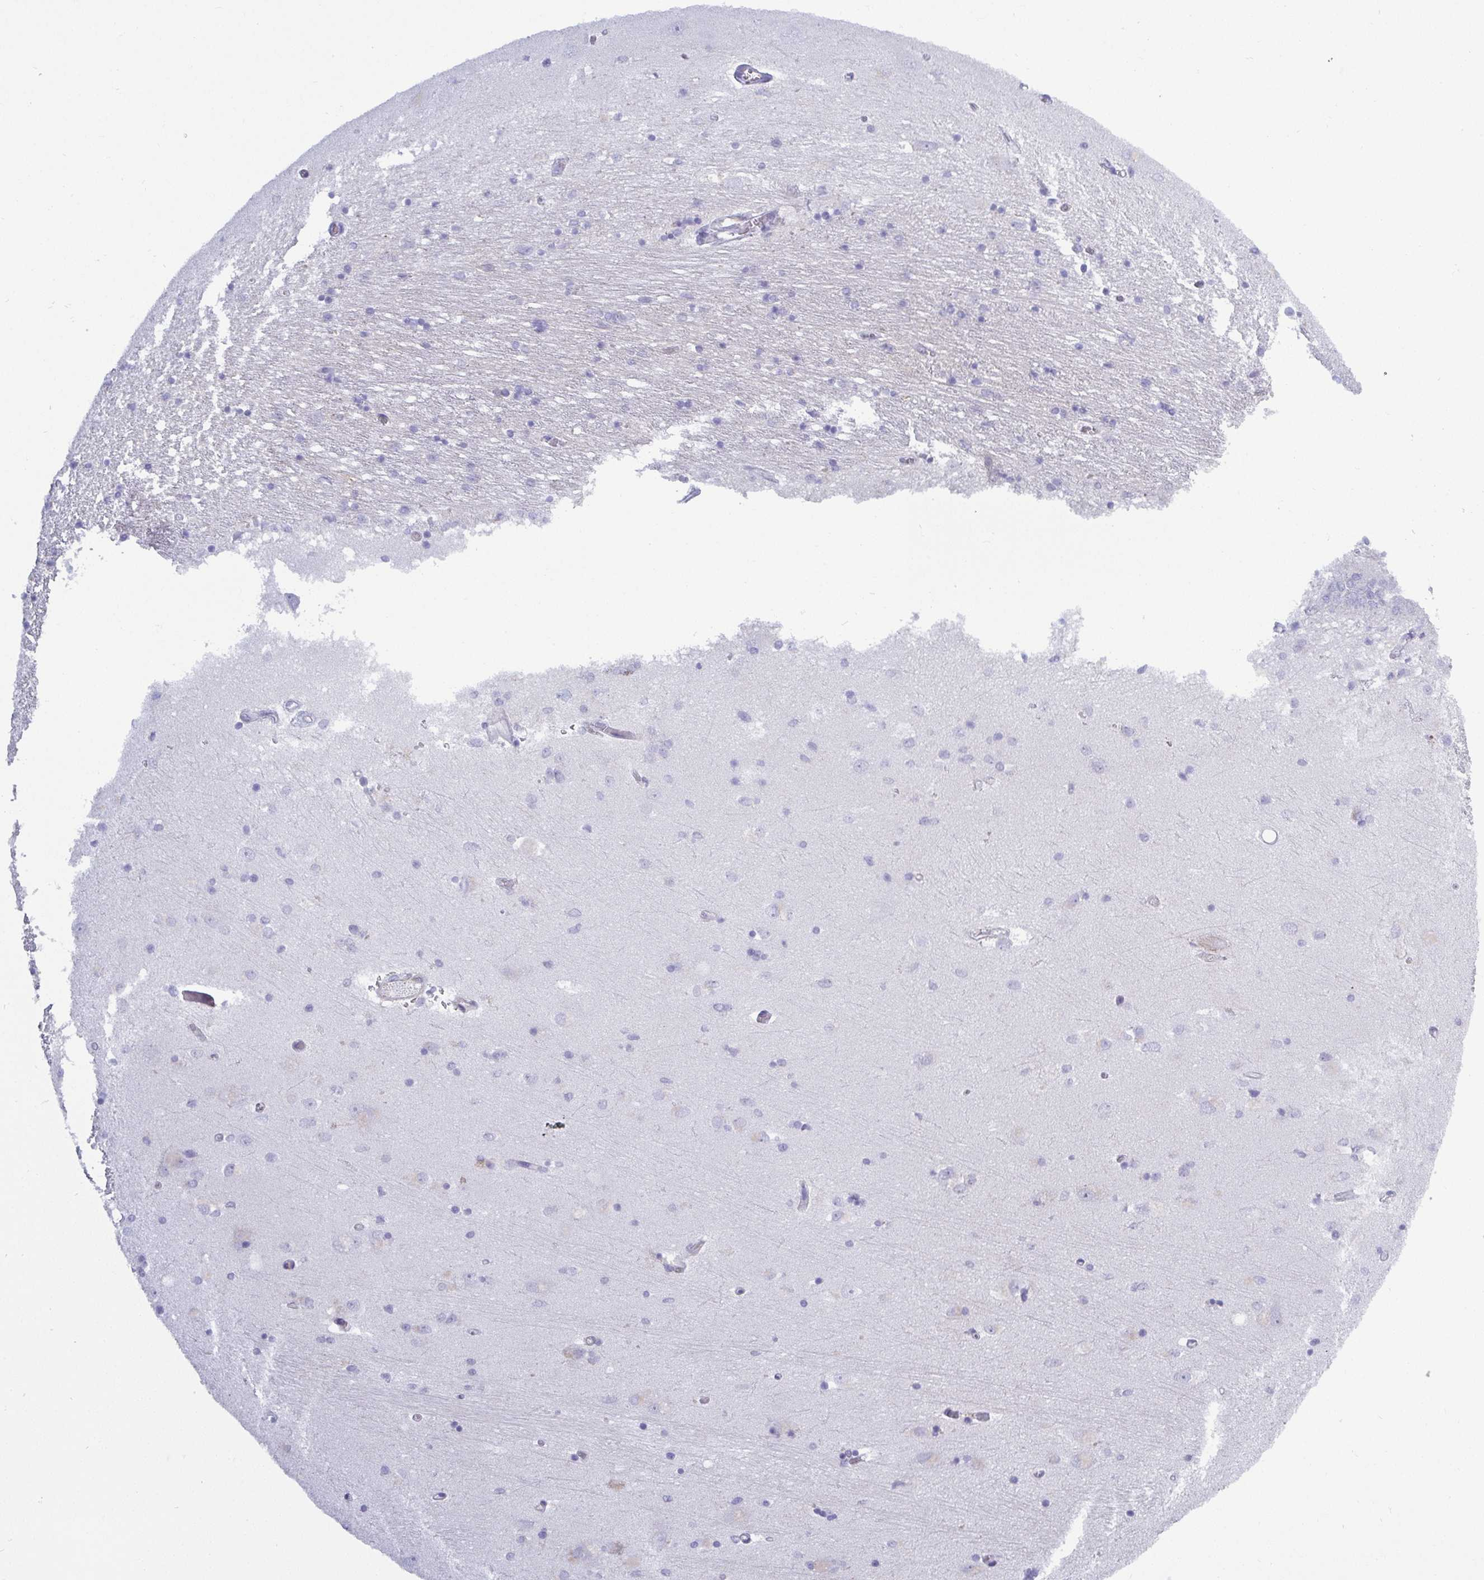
{"staining": {"intensity": "negative", "quantity": "none", "location": "none"}, "tissue": "caudate", "cell_type": "Glial cells", "image_type": "normal", "snomed": [{"axis": "morphology", "description": "Normal tissue, NOS"}, {"axis": "topography", "description": "Lateral ventricle wall"}, {"axis": "topography", "description": "Hippocampus"}], "caption": "Glial cells show no significant positivity in unremarkable caudate.", "gene": "LIMA1", "patient": {"sex": "female", "age": 63}}